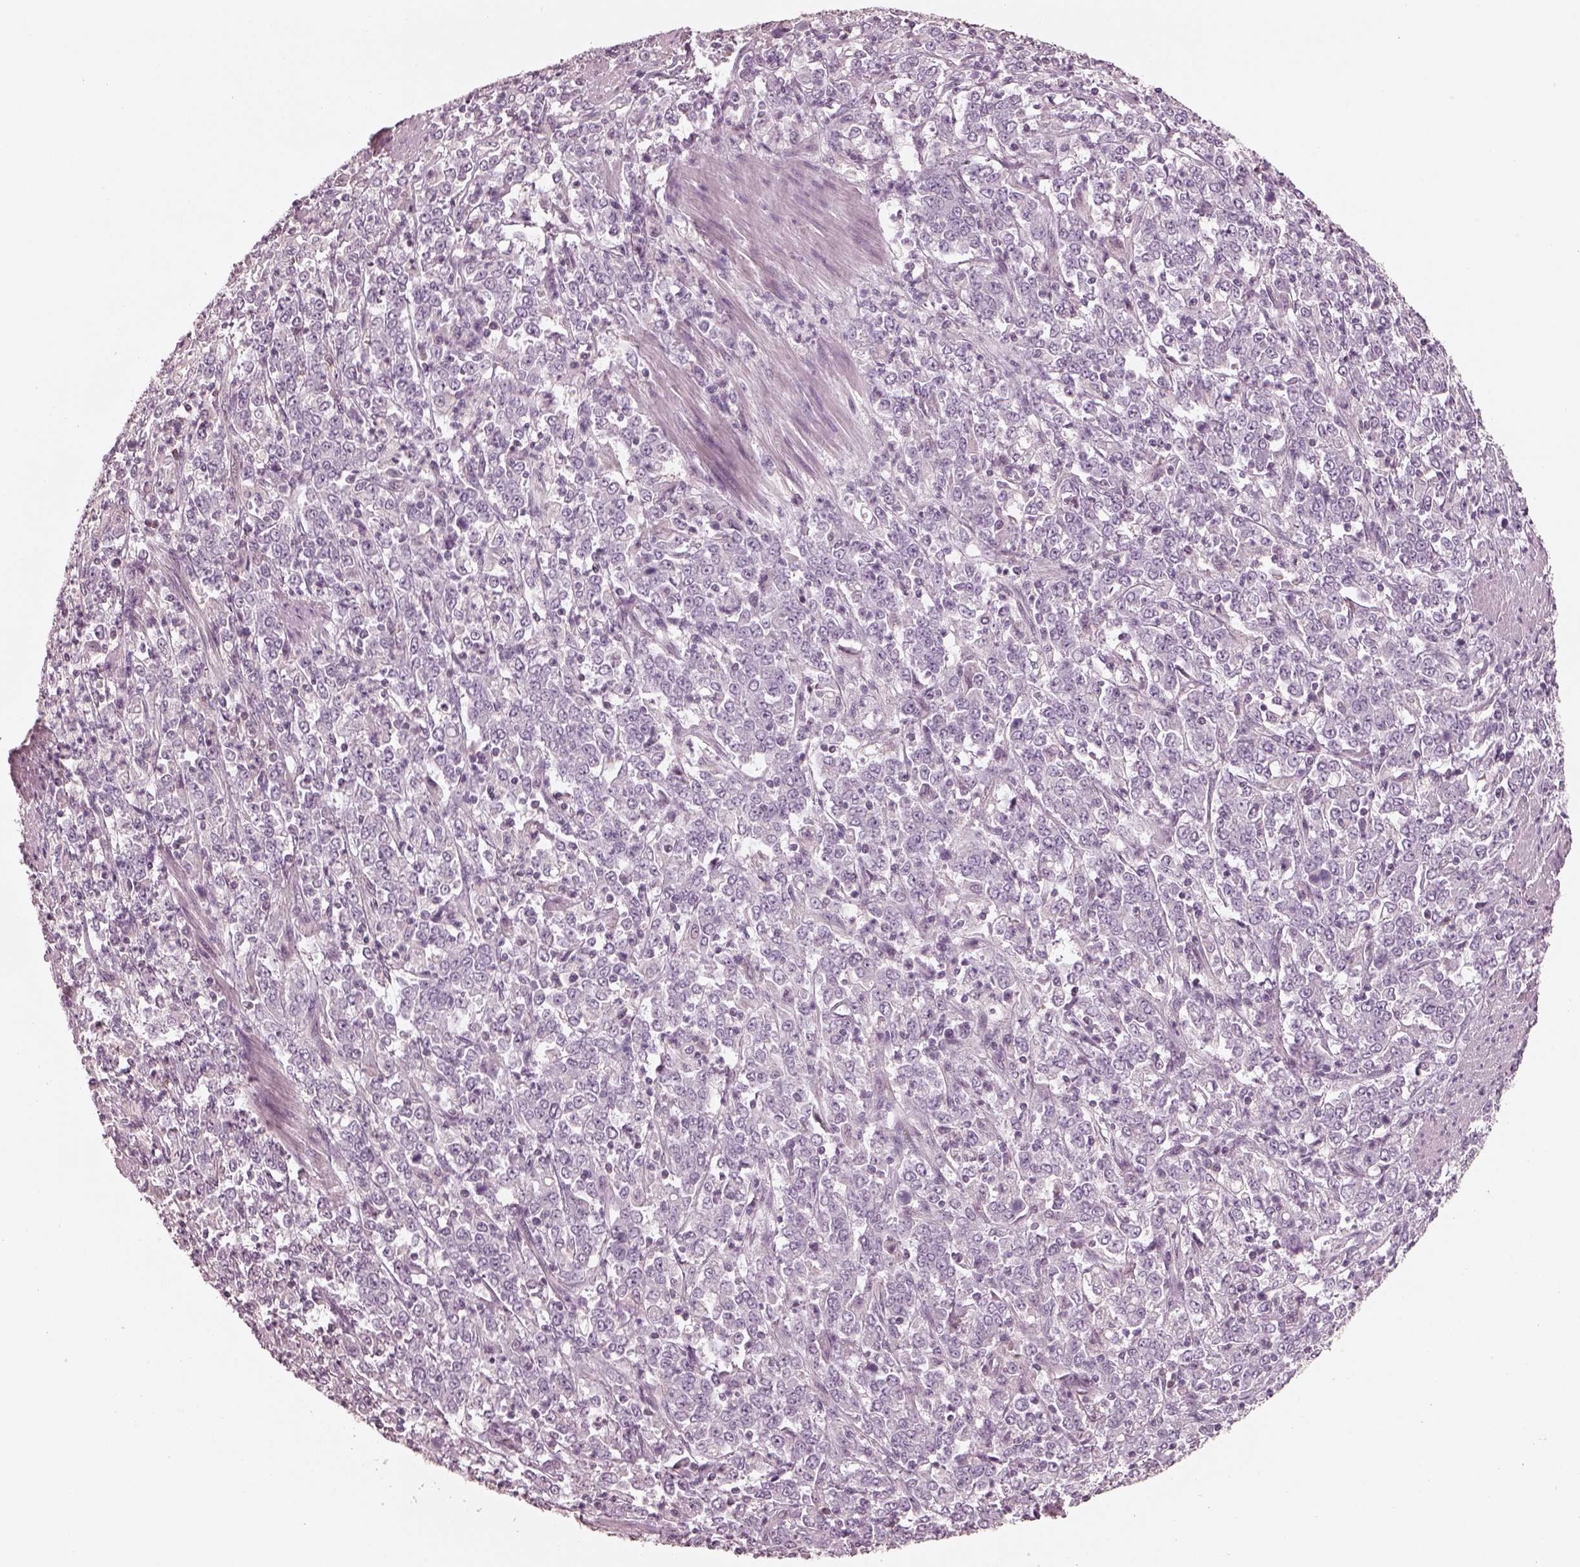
{"staining": {"intensity": "negative", "quantity": "none", "location": "none"}, "tissue": "stomach cancer", "cell_type": "Tumor cells", "image_type": "cancer", "snomed": [{"axis": "morphology", "description": "Adenocarcinoma, NOS"}, {"axis": "topography", "description": "Stomach, lower"}], "caption": "Immunohistochemistry of human stomach cancer displays no expression in tumor cells.", "gene": "EGR4", "patient": {"sex": "female", "age": 71}}